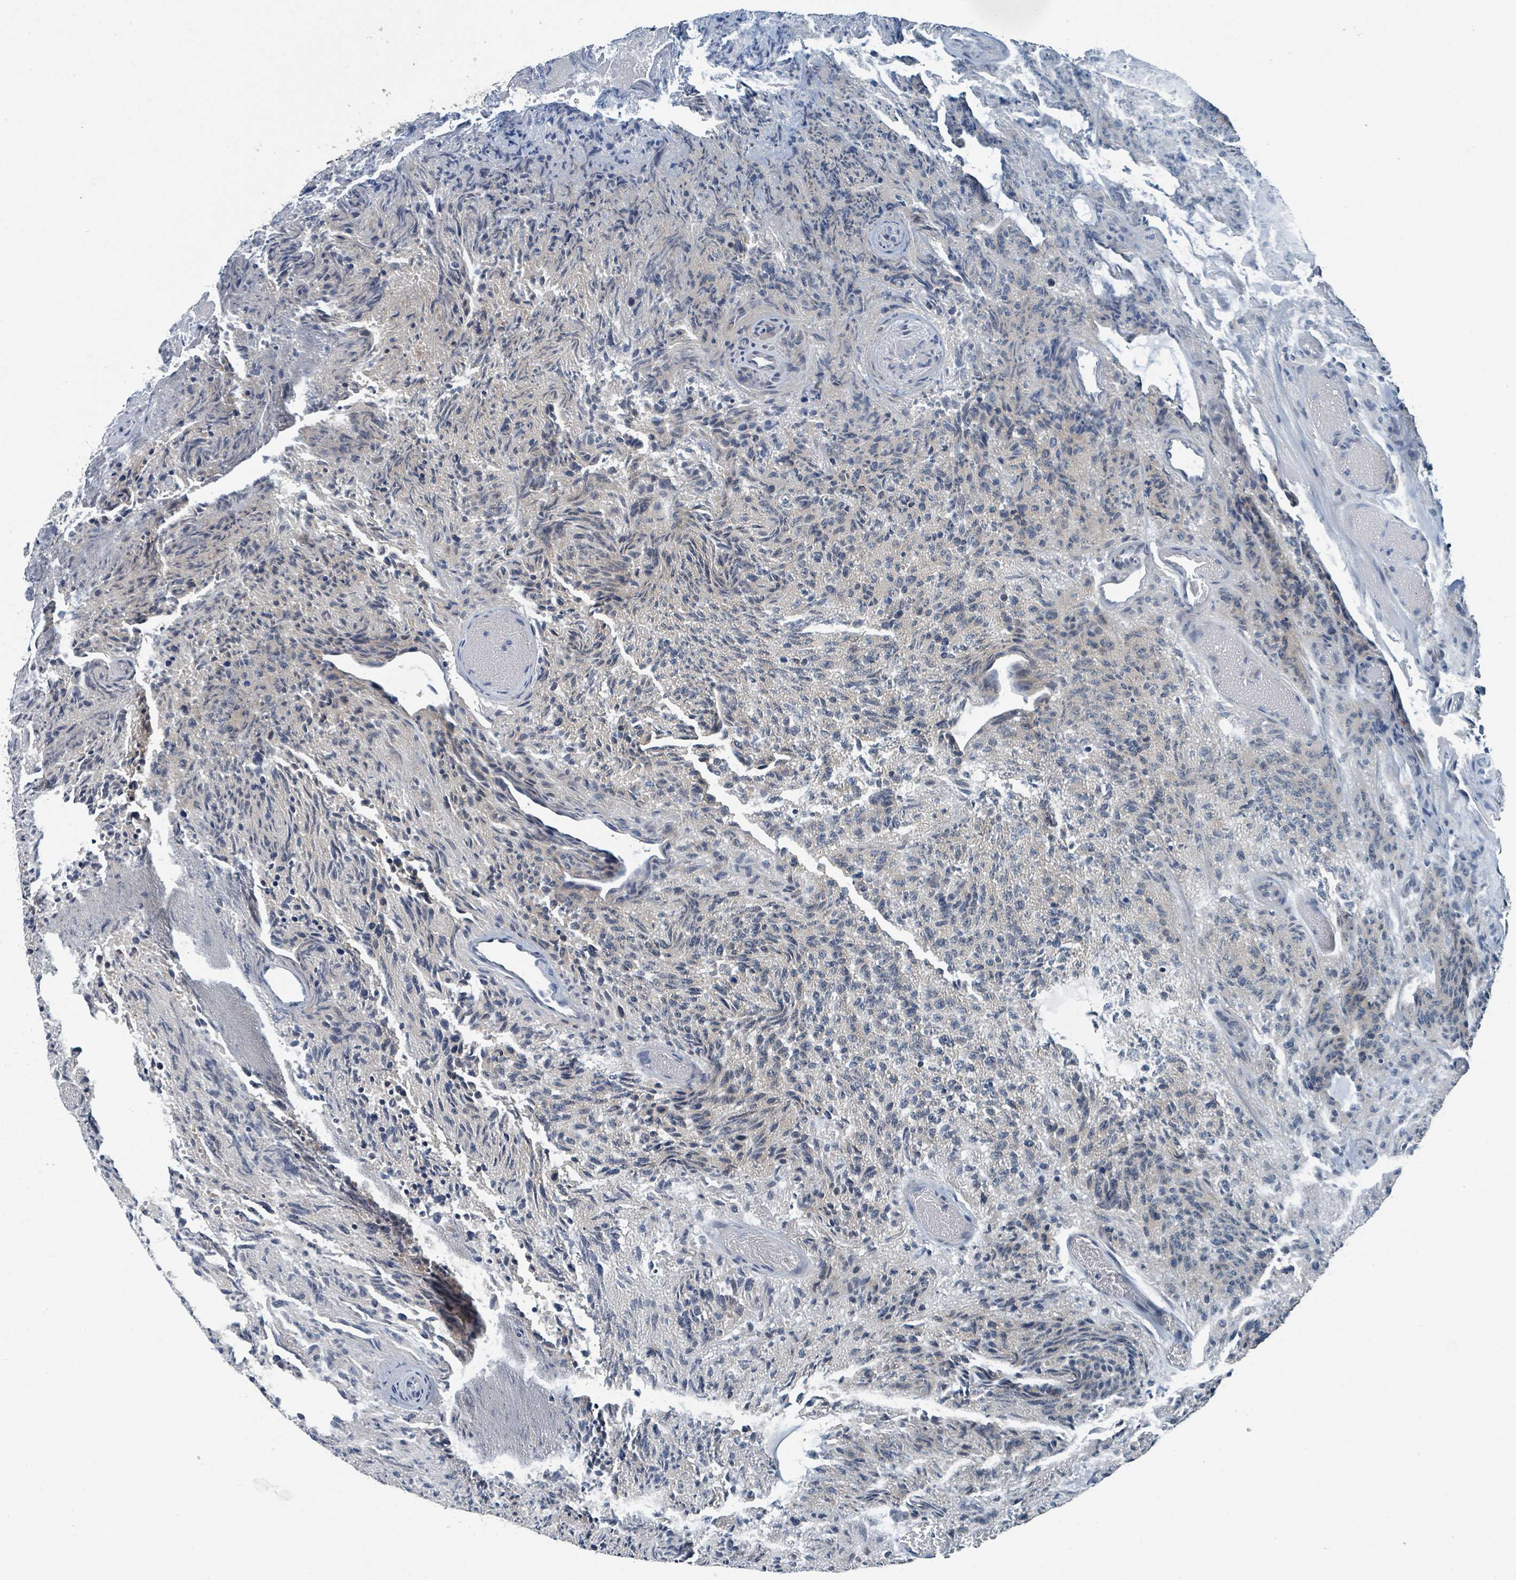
{"staining": {"intensity": "moderate", "quantity": "25%-75%", "location": "cytoplasmic/membranous"}, "tissue": "glioma", "cell_type": "Tumor cells", "image_type": "cancer", "snomed": [{"axis": "morphology", "description": "Glioma, malignant, High grade"}, {"axis": "topography", "description": "Brain"}], "caption": "Immunohistochemical staining of human malignant glioma (high-grade) reveals medium levels of moderate cytoplasmic/membranous protein positivity in about 25%-75% of tumor cells. Nuclei are stained in blue.", "gene": "GOLGA7", "patient": {"sex": "male", "age": 36}}